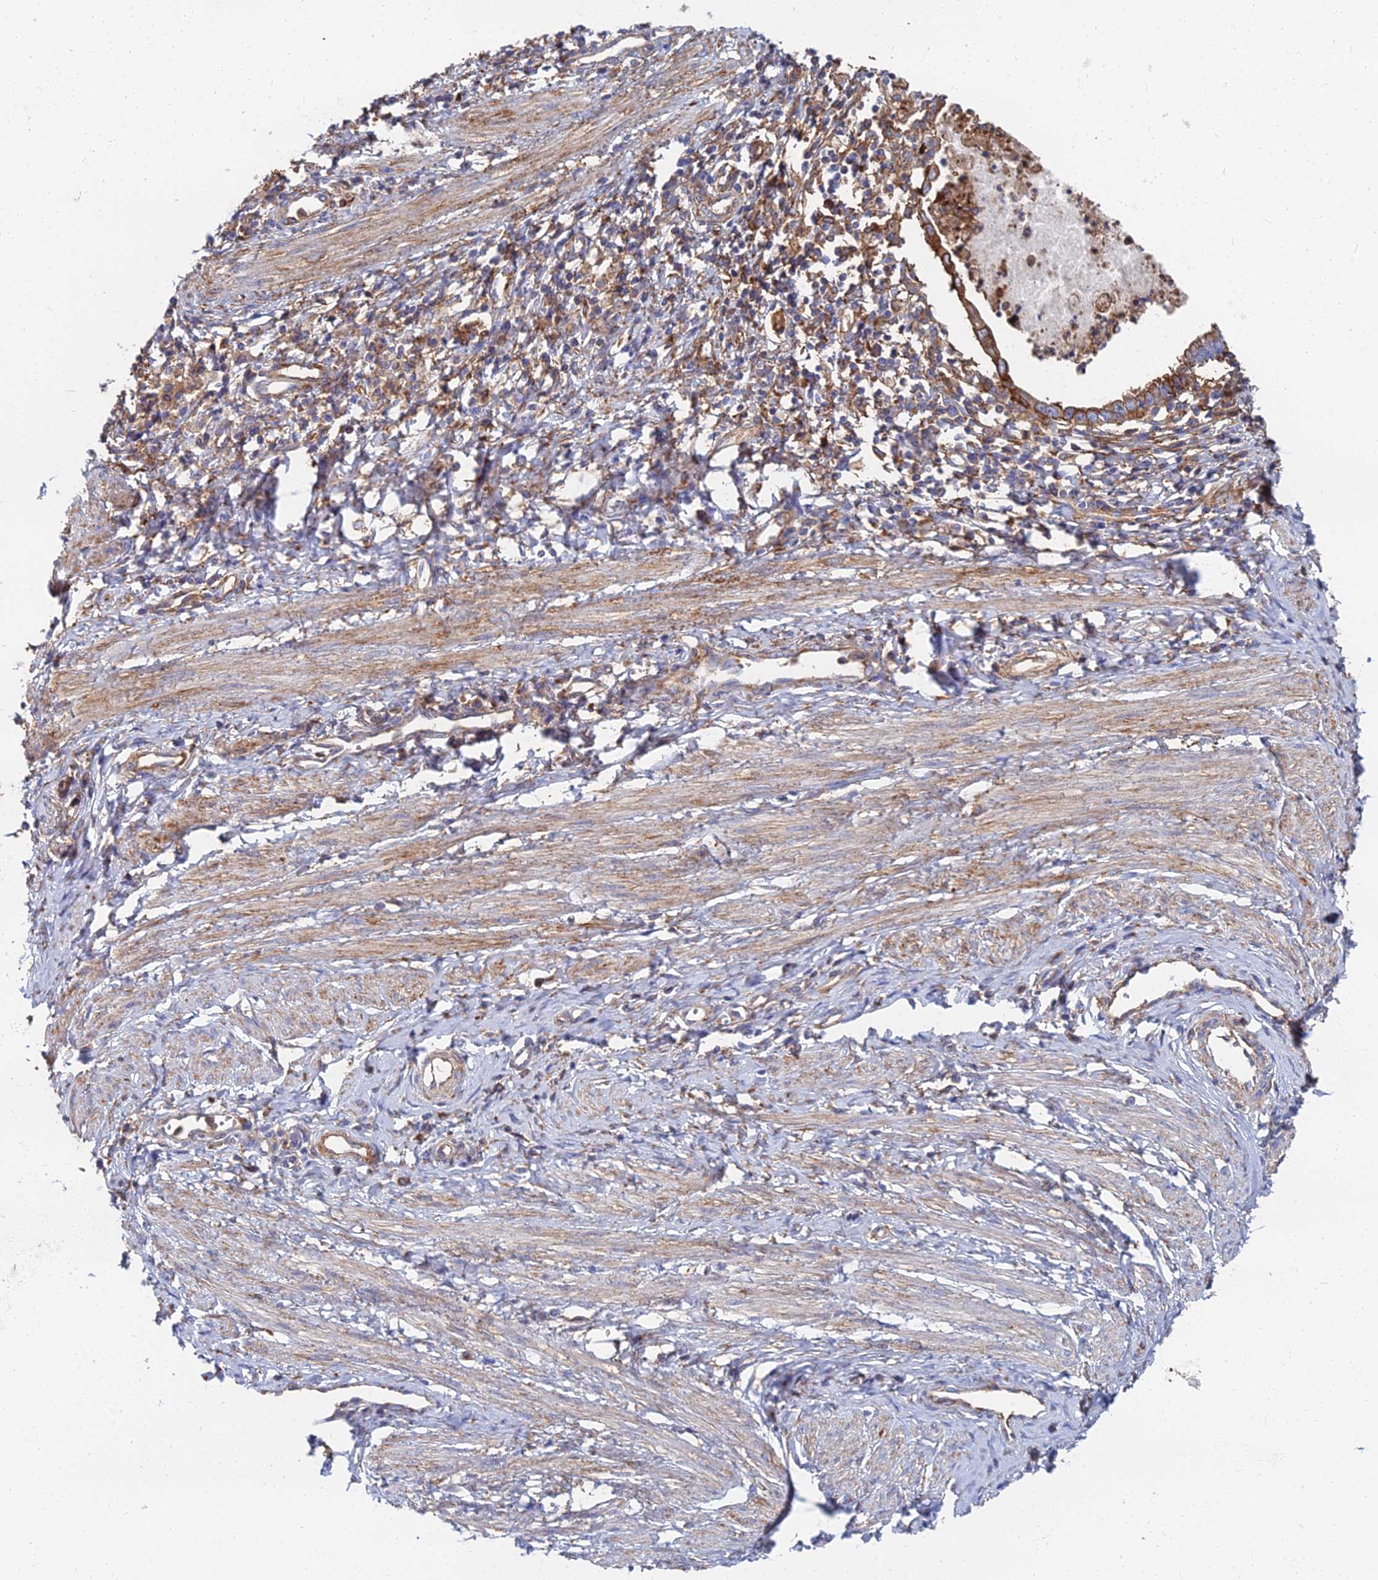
{"staining": {"intensity": "moderate", "quantity": ">75%", "location": "cytoplasmic/membranous"}, "tissue": "cervical cancer", "cell_type": "Tumor cells", "image_type": "cancer", "snomed": [{"axis": "morphology", "description": "Adenocarcinoma, NOS"}, {"axis": "topography", "description": "Cervix"}], "caption": "Protein expression analysis of human cervical adenocarcinoma reveals moderate cytoplasmic/membranous staining in about >75% of tumor cells.", "gene": "GPR42", "patient": {"sex": "female", "age": 36}}